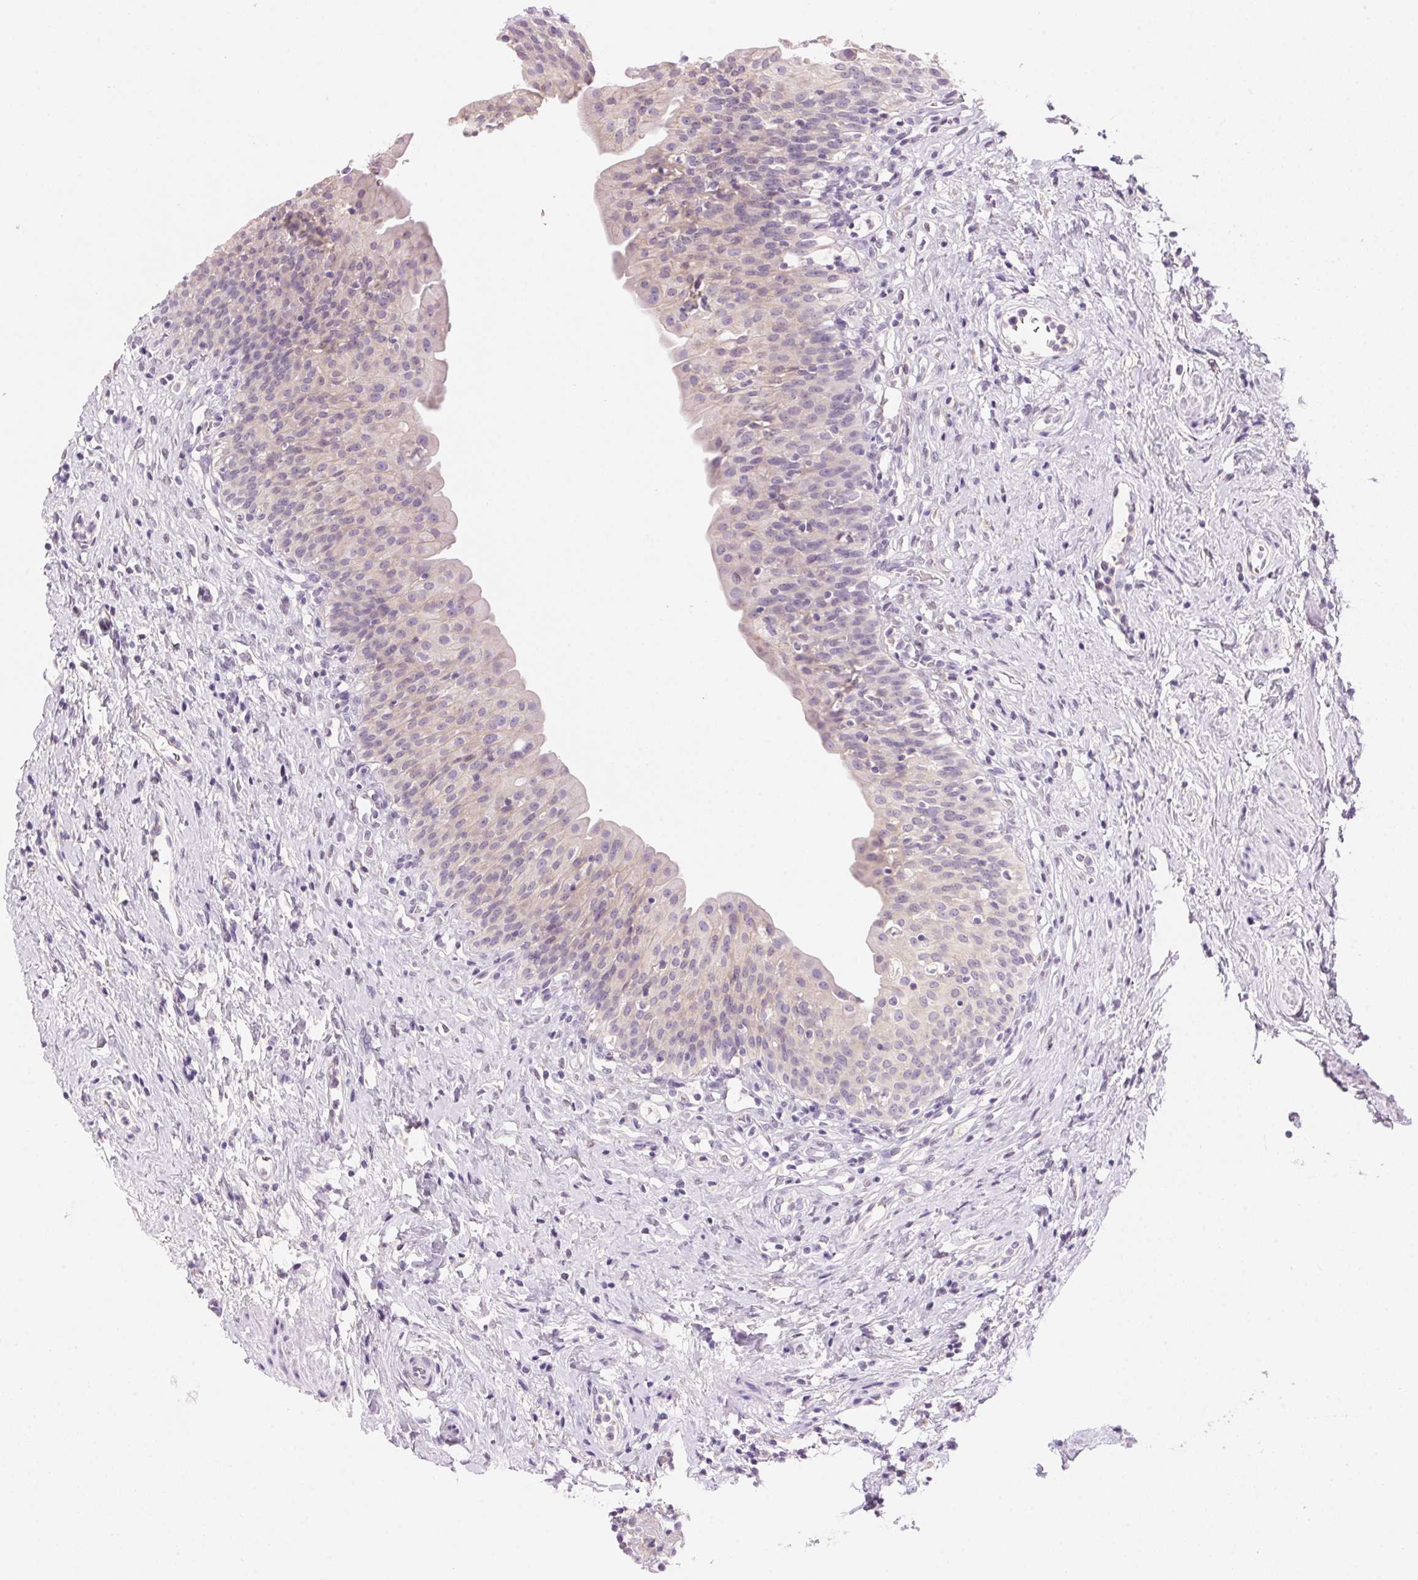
{"staining": {"intensity": "weak", "quantity": "25%-75%", "location": "cytoplasmic/membranous"}, "tissue": "urinary bladder", "cell_type": "Urothelial cells", "image_type": "normal", "snomed": [{"axis": "morphology", "description": "Normal tissue, NOS"}, {"axis": "topography", "description": "Urinary bladder"}], "caption": "IHC (DAB (3,3'-diaminobenzidine)) staining of benign urinary bladder demonstrates weak cytoplasmic/membranous protein positivity in about 25%-75% of urothelial cells. The protein of interest is stained brown, and the nuclei are stained in blue (DAB IHC with brightfield microscopy, high magnification).", "gene": "HSD17B2", "patient": {"sex": "male", "age": 76}}